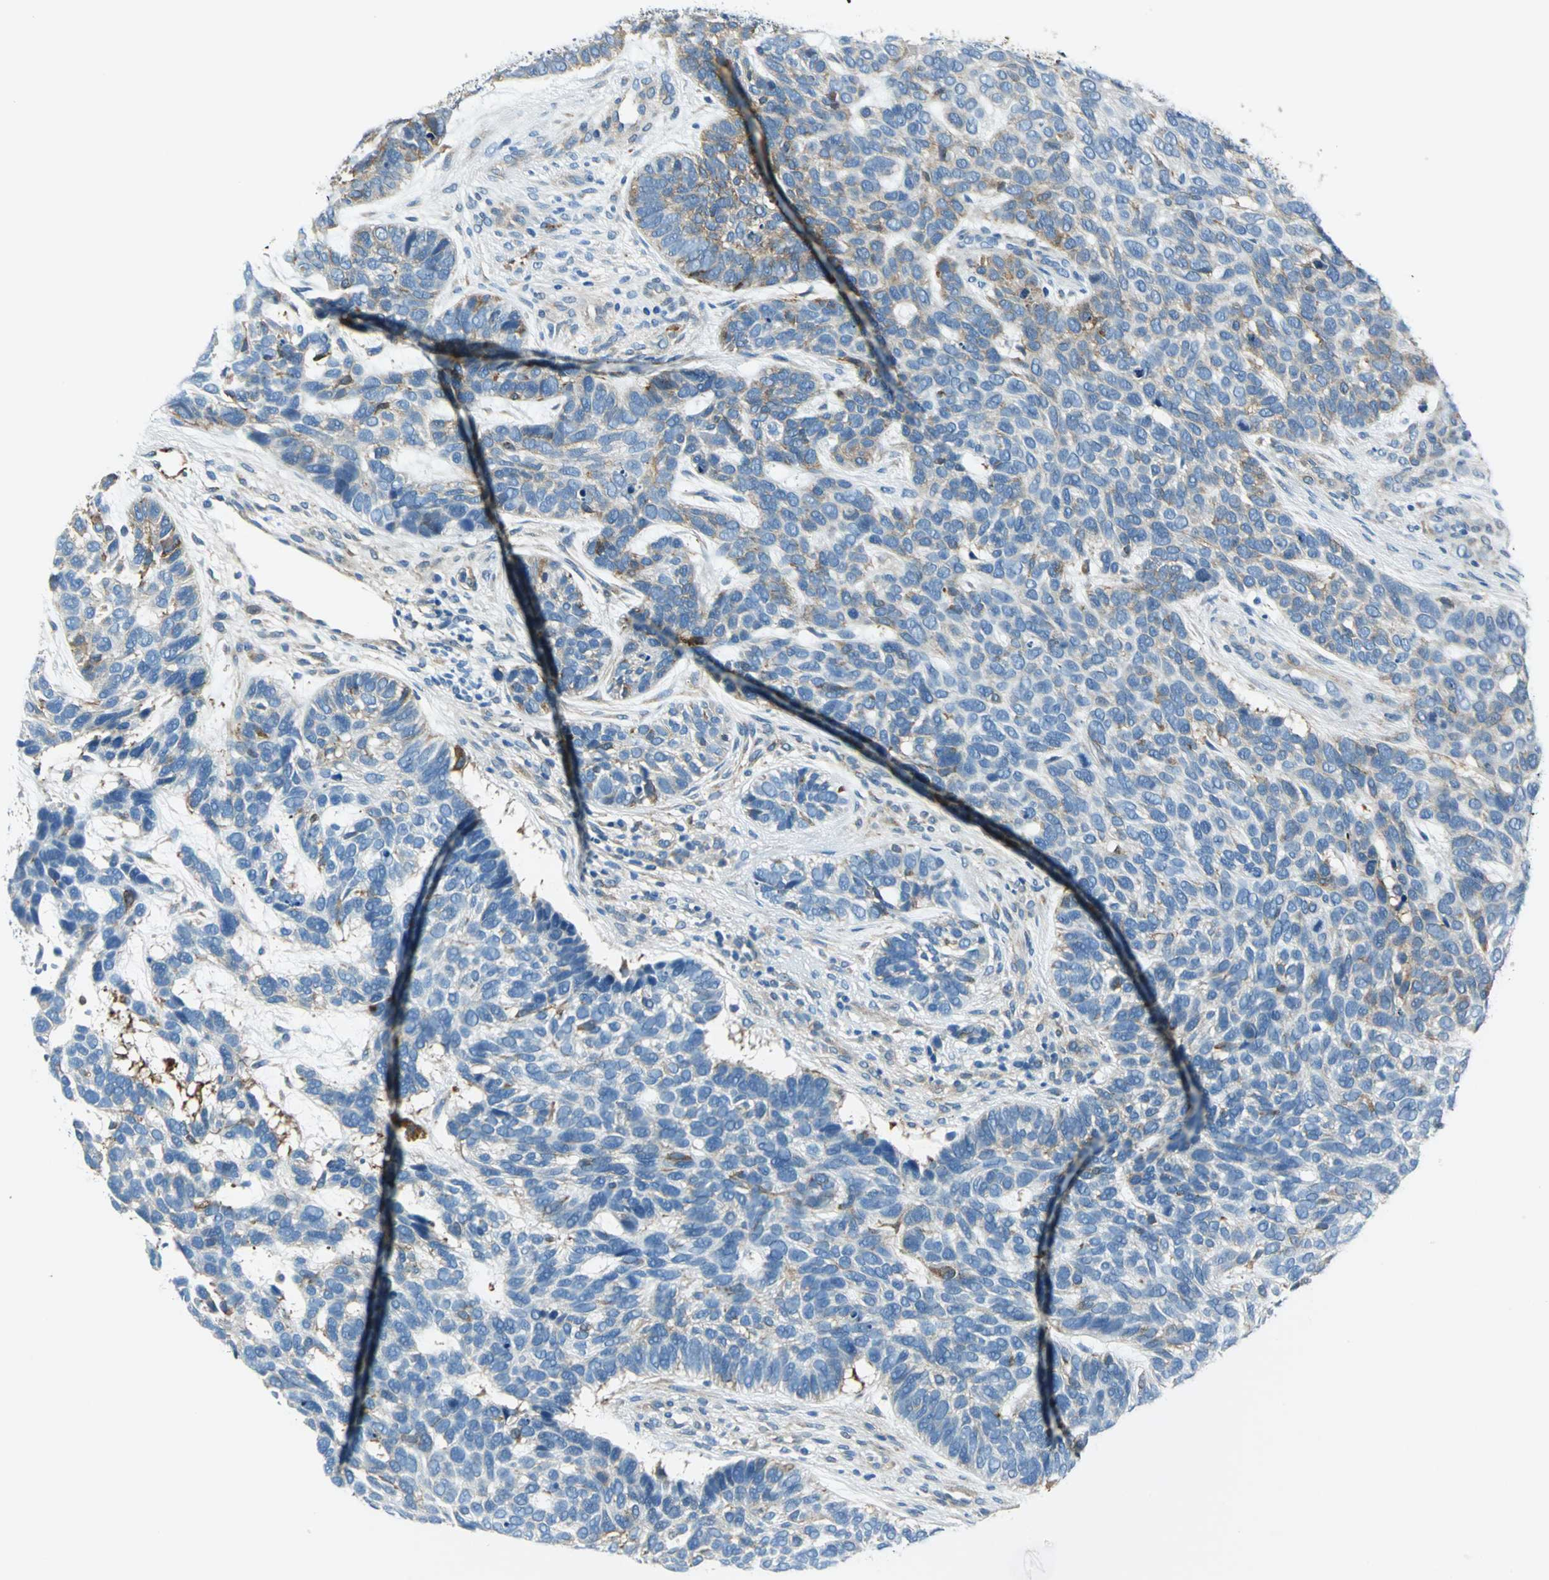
{"staining": {"intensity": "weak", "quantity": "25%-75%", "location": "cytoplasmic/membranous"}, "tissue": "skin cancer", "cell_type": "Tumor cells", "image_type": "cancer", "snomed": [{"axis": "morphology", "description": "Basal cell carcinoma"}, {"axis": "topography", "description": "Skin"}], "caption": "Tumor cells exhibit weak cytoplasmic/membranous positivity in about 25%-75% of cells in skin cancer.", "gene": "HSPB1", "patient": {"sex": "male", "age": 87}}